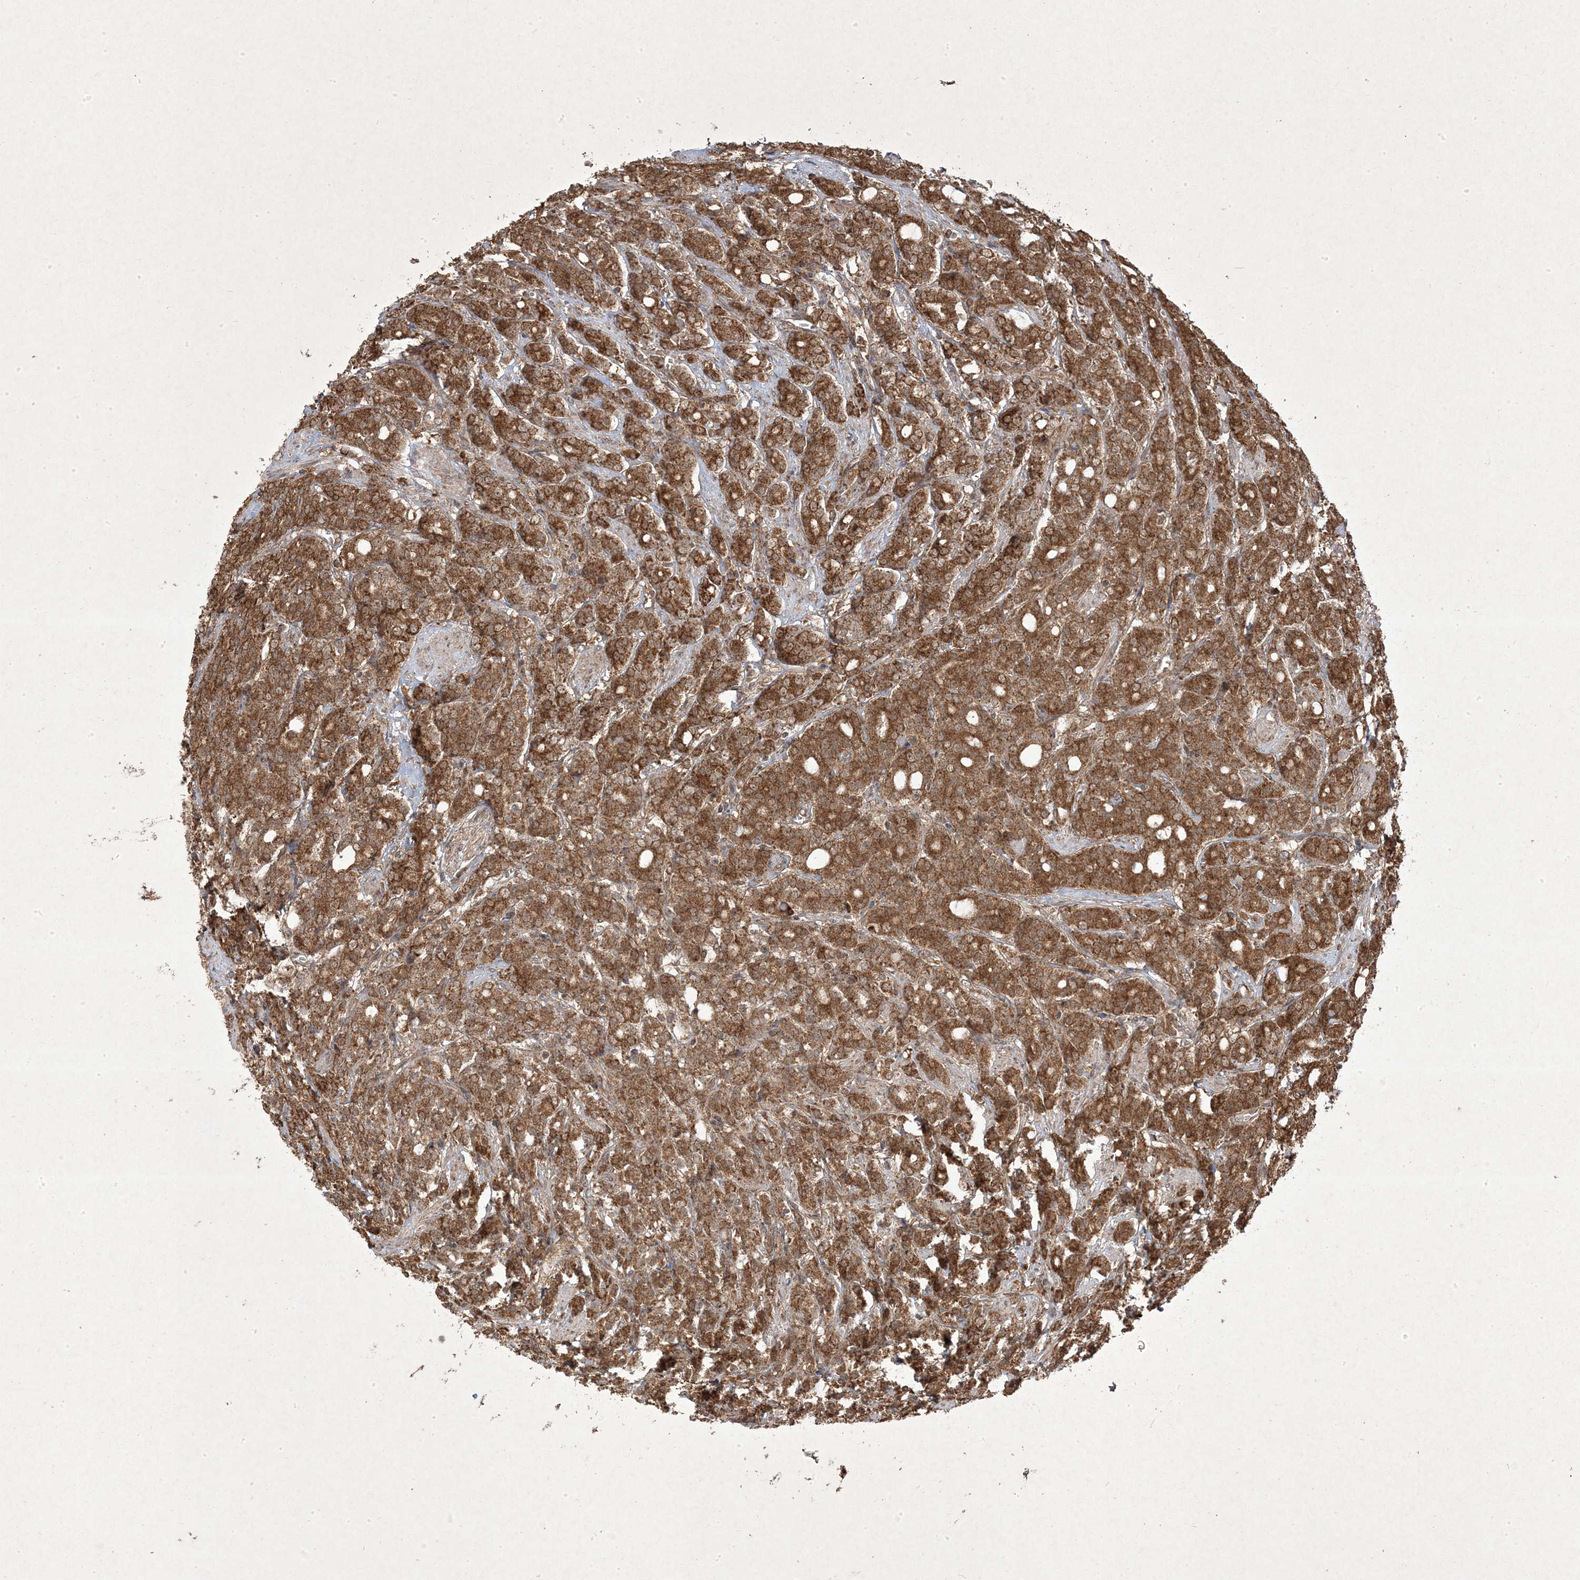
{"staining": {"intensity": "strong", "quantity": ">75%", "location": "cytoplasmic/membranous,nuclear"}, "tissue": "prostate cancer", "cell_type": "Tumor cells", "image_type": "cancer", "snomed": [{"axis": "morphology", "description": "Adenocarcinoma, High grade"}, {"axis": "topography", "description": "Prostate"}], "caption": "About >75% of tumor cells in human prostate cancer (high-grade adenocarcinoma) display strong cytoplasmic/membranous and nuclear protein staining as visualized by brown immunohistochemical staining.", "gene": "PLEKHM2", "patient": {"sex": "male", "age": 62}}